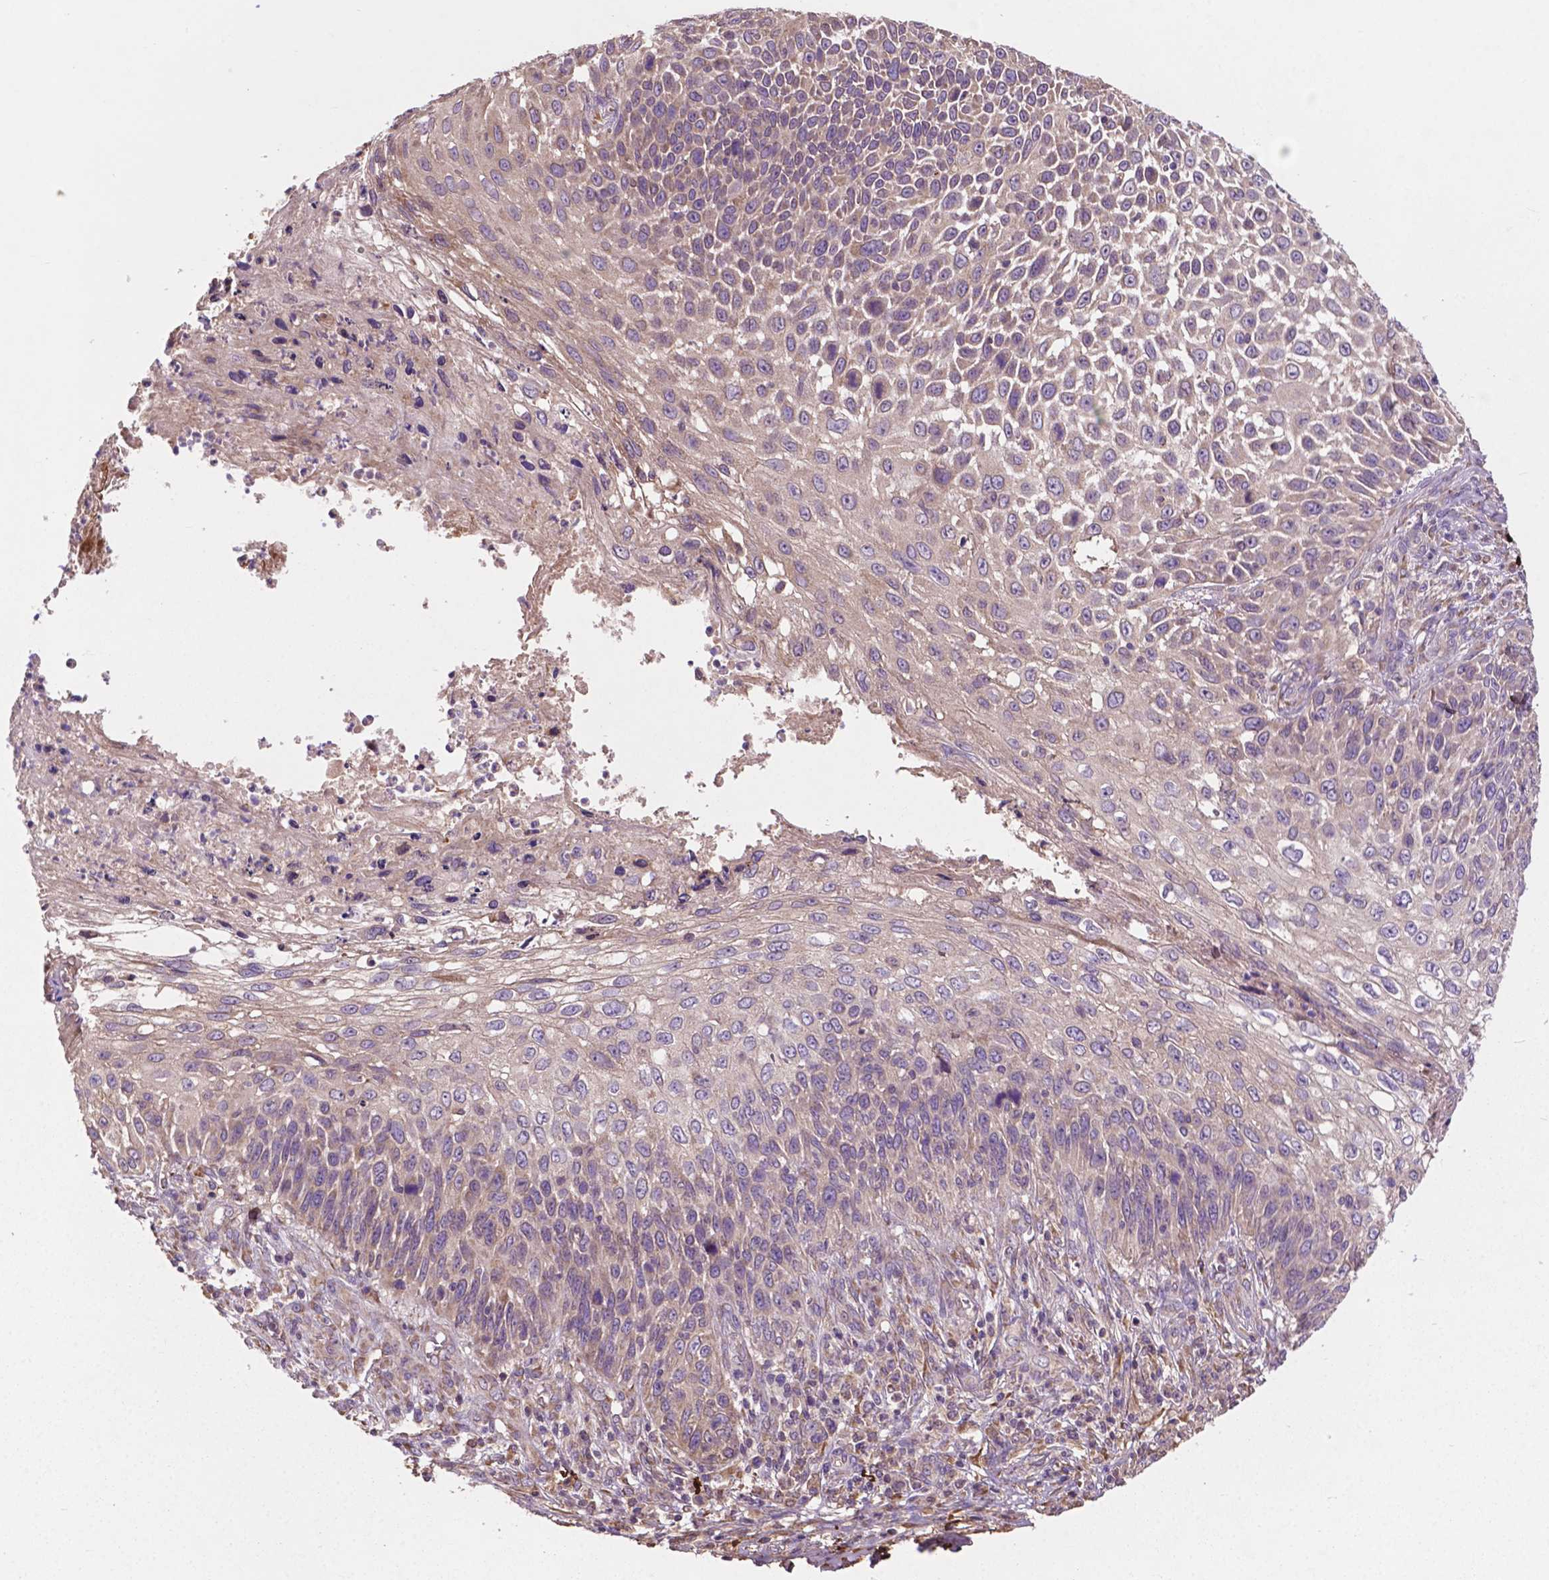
{"staining": {"intensity": "weak", "quantity": "25%-75%", "location": "cytoplasmic/membranous"}, "tissue": "skin cancer", "cell_type": "Tumor cells", "image_type": "cancer", "snomed": [{"axis": "morphology", "description": "Squamous cell carcinoma, NOS"}, {"axis": "topography", "description": "Skin"}], "caption": "DAB (3,3'-diaminobenzidine) immunohistochemical staining of skin cancer (squamous cell carcinoma) reveals weak cytoplasmic/membranous protein expression in approximately 25%-75% of tumor cells. (Brightfield microscopy of DAB IHC at high magnification).", "gene": "GJA9", "patient": {"sex": "male", "age": 92}}